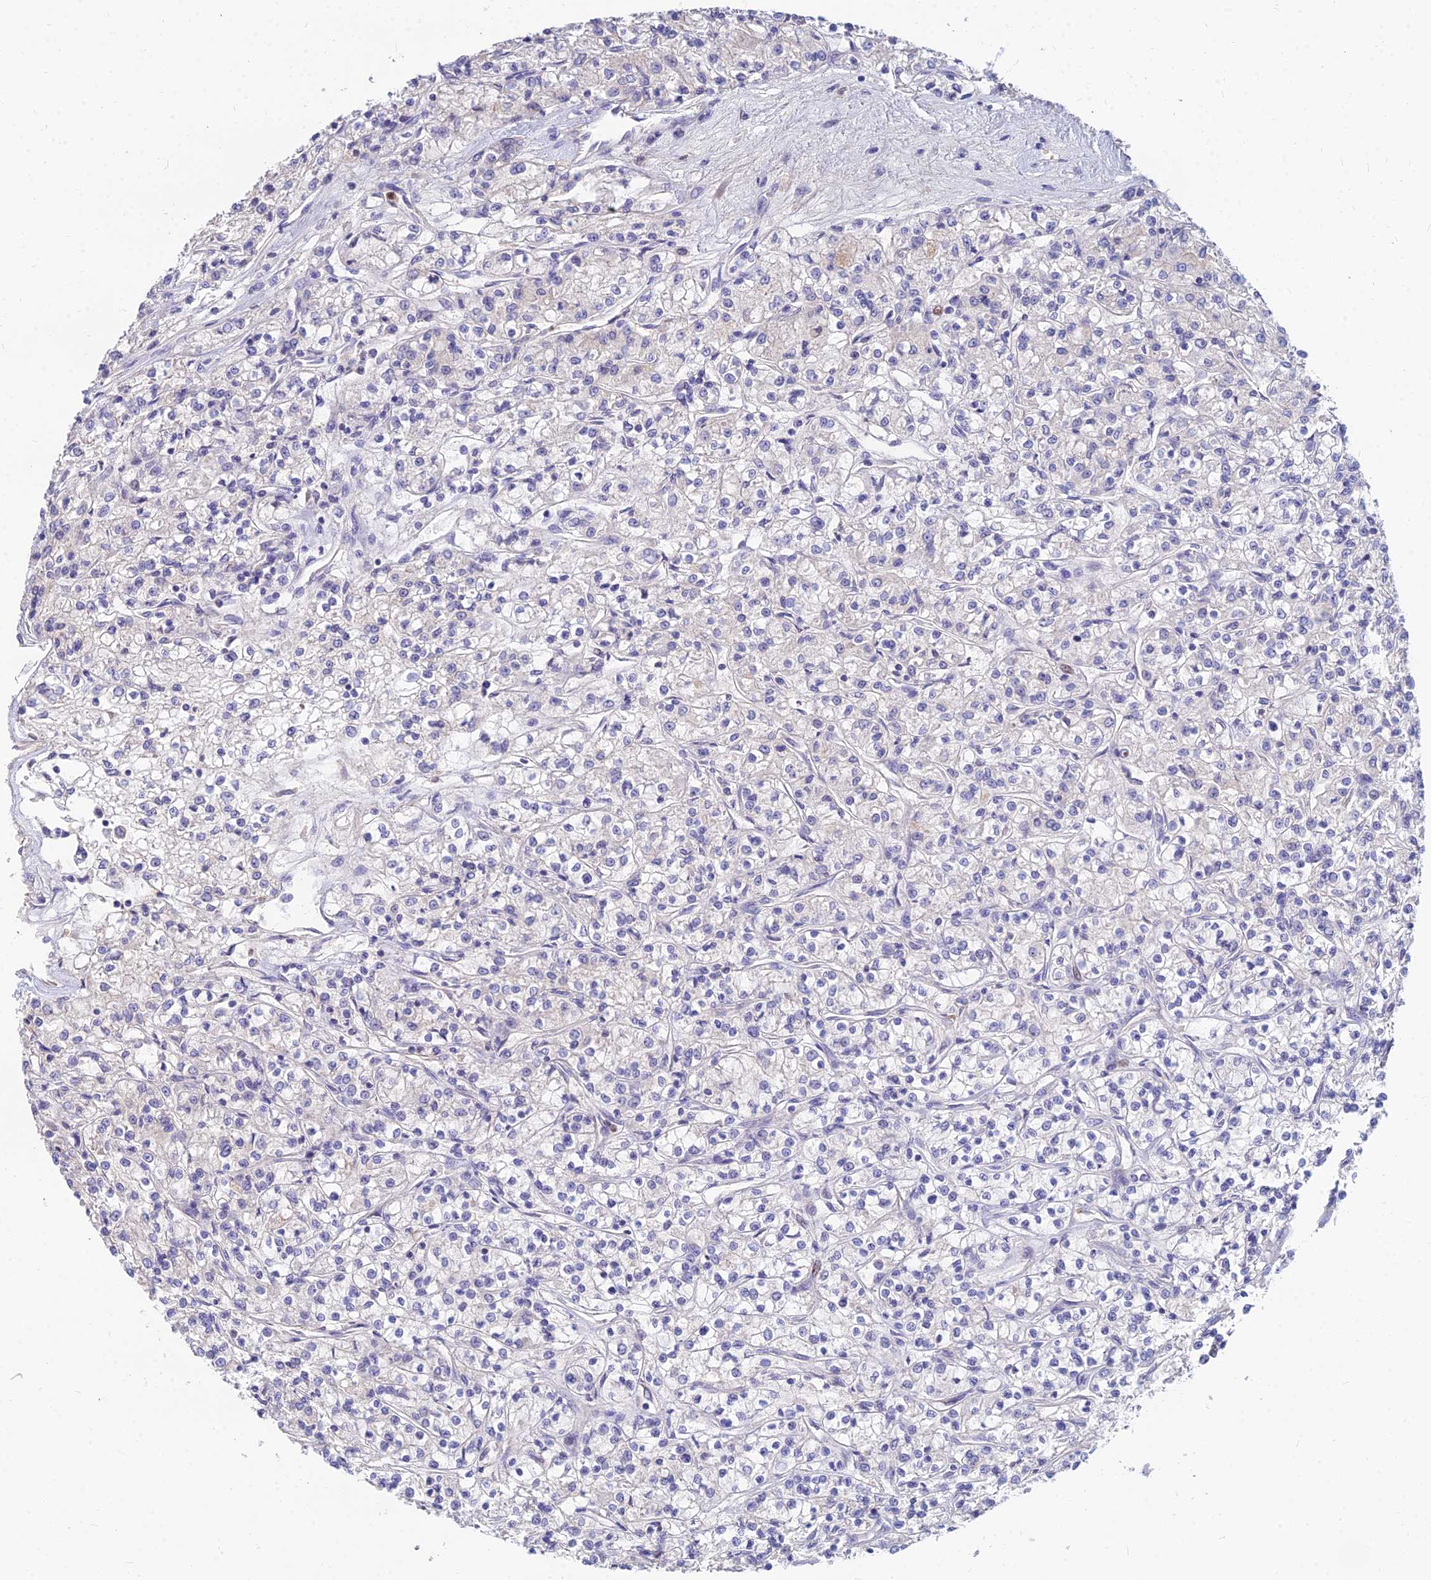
{"staining": {"intensity": "negative", "quantity": "none", "location": "none"}, "tissue": "renal cancer", "cell_type": "Tumor cells", "image_type": "cancer", "snomed": [{"axis": "morphology", "description": "Adenocarcinoma, NOS"}, {"axis": "topography", "description": "Kidney"}], "caption": "Renal cancer (adenocarcinoma) was stained to show a protein in brown. There is no significant staining in tumor cells.", "gene": "GOLGA6D", "patient": {"sex": "female", "age": 59}}